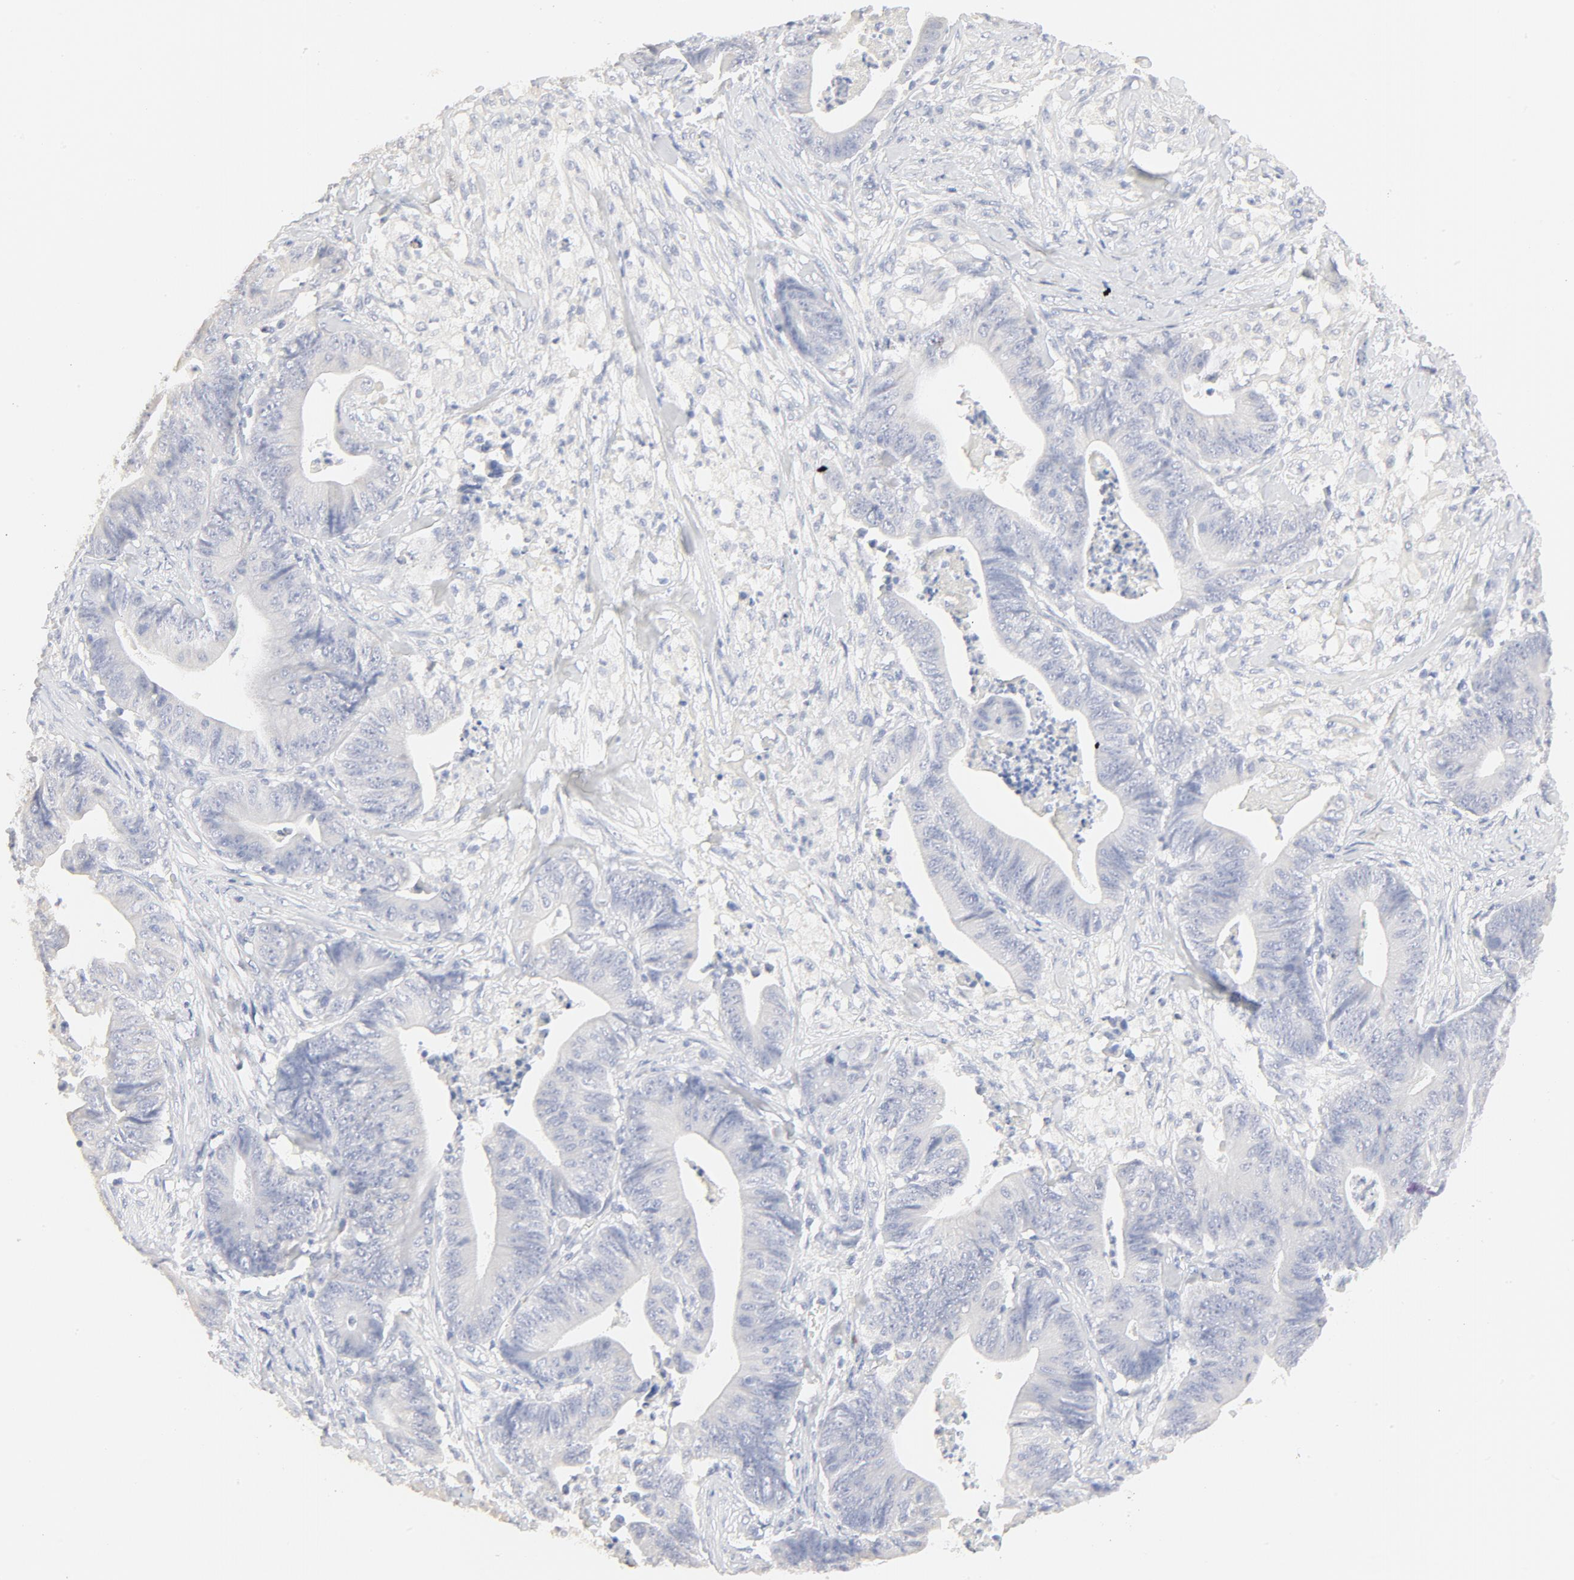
{"staining": {"intensity": "negative", "quantity": "none", "location": "none"}, "tissue": "stomach cancer", "cell_type": "Tumor cells", "image_type": "cancer", "snomed": [{"axis": "morphology", "description": "Adenocarcinoma, NOS"}, {"axis": "topography", "description": "Stomach, lower"}], "caption": "Stomach cancer stained for a protein using immunohistochemistry shows no expression tumor cells.", "gene": "FCGBP", "patient": {"sex": "female", "age": 86}}